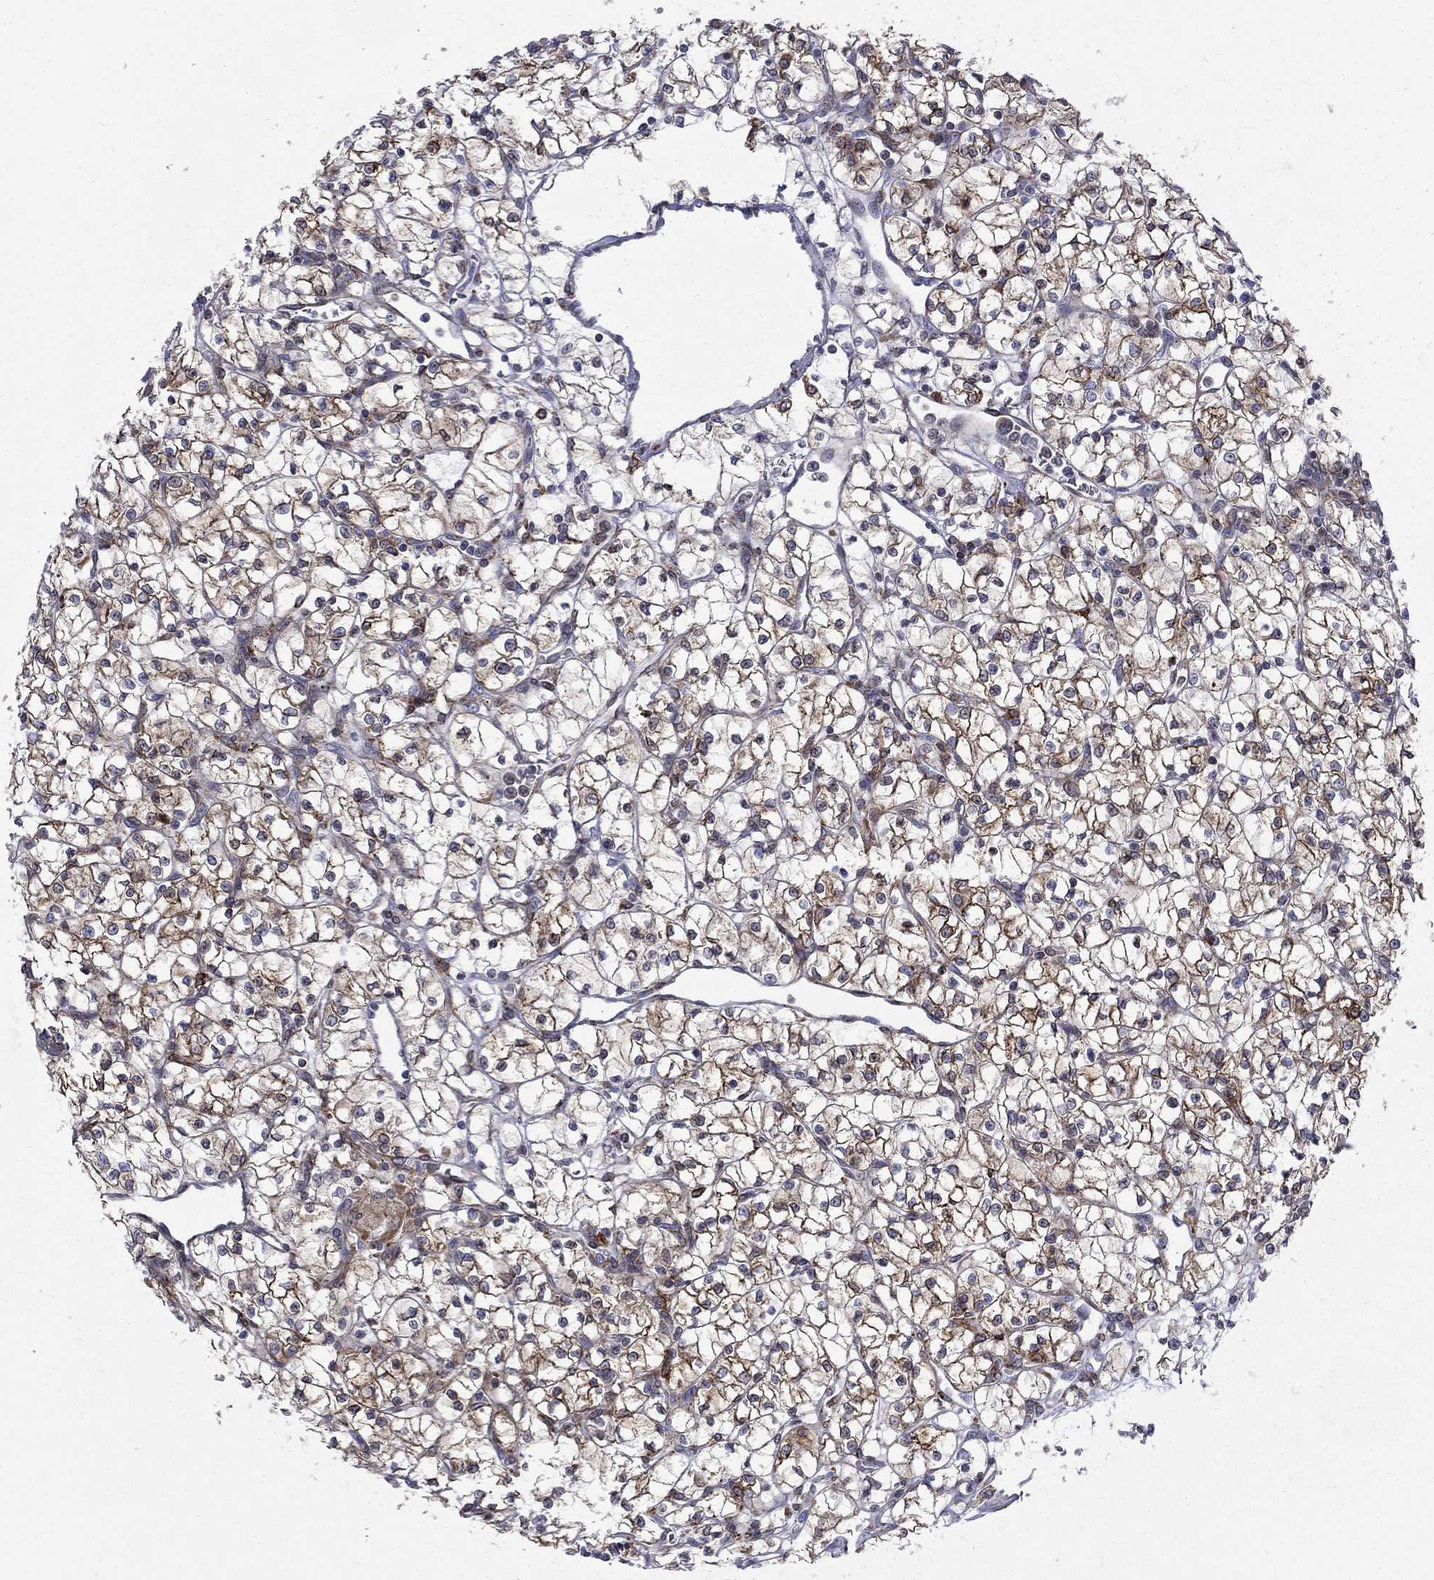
{"staining": {"intensity": "moderate", "quantity": "25%-75%", "location": "cytoplasmic/membranous"}, "tissue": "renal cancer", "cell_type": "Tumor cells", "image_type": "cancer", "snomed": [{"axis": "morphology", "description": "Adenocarcinoma, NOS"}, {"axis": "topography", "description": "Kidney"}], "caption": "High-magnification brightfield microscopy of adenocarcinoma (renal) stained with DAB (3,3'-diaminobenzidine) (brown) and counterstained with hematoxylin (blue). tumor cells exhibit moderate cytoplasmic/membranous expression is seen in approximately25%-75% of cells.", "gene": "CAB39L", "patient": {"sex": "female", "age": 64}}